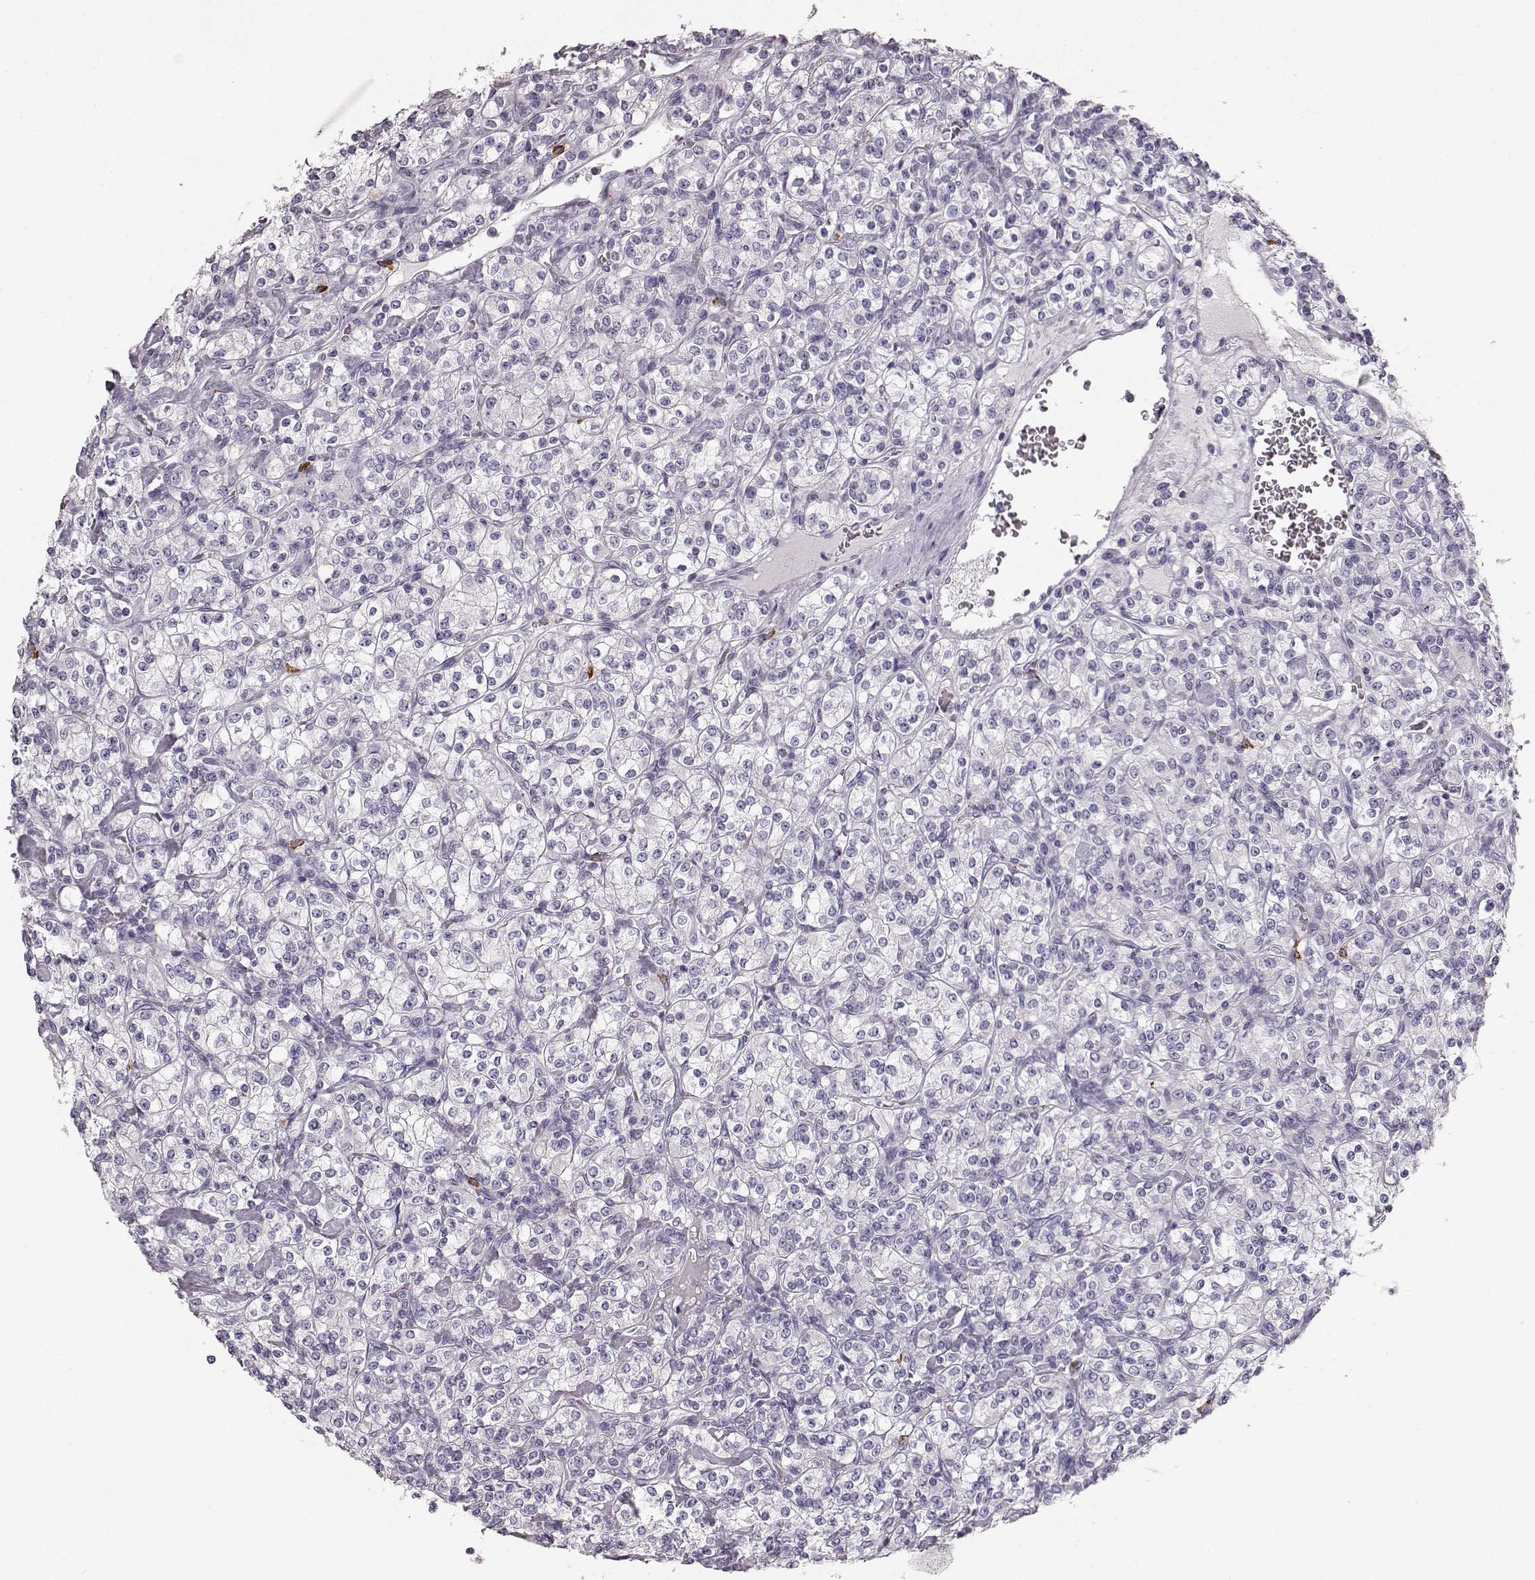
{"staining": {"intensity": "negative", "quantity": "none", "location": "none"}, "tissue": "renal cancer", "cell_type": "Tumor cells", "image_type": "cancer", "snomed": [{"axis": "morphology", "description": "Adenocarcinoma, NOS"}, {"axis": "topography", "description": "Kidney"}], "caption": "This micrograph is of renal adenocarcinoma stained with IHC to label a protein in brown with the nuclei are counter-stained blue. There is no positivity in tumor cells.", "gene": "NPTXR", "patient": {"sex": "male", "age": 77}}